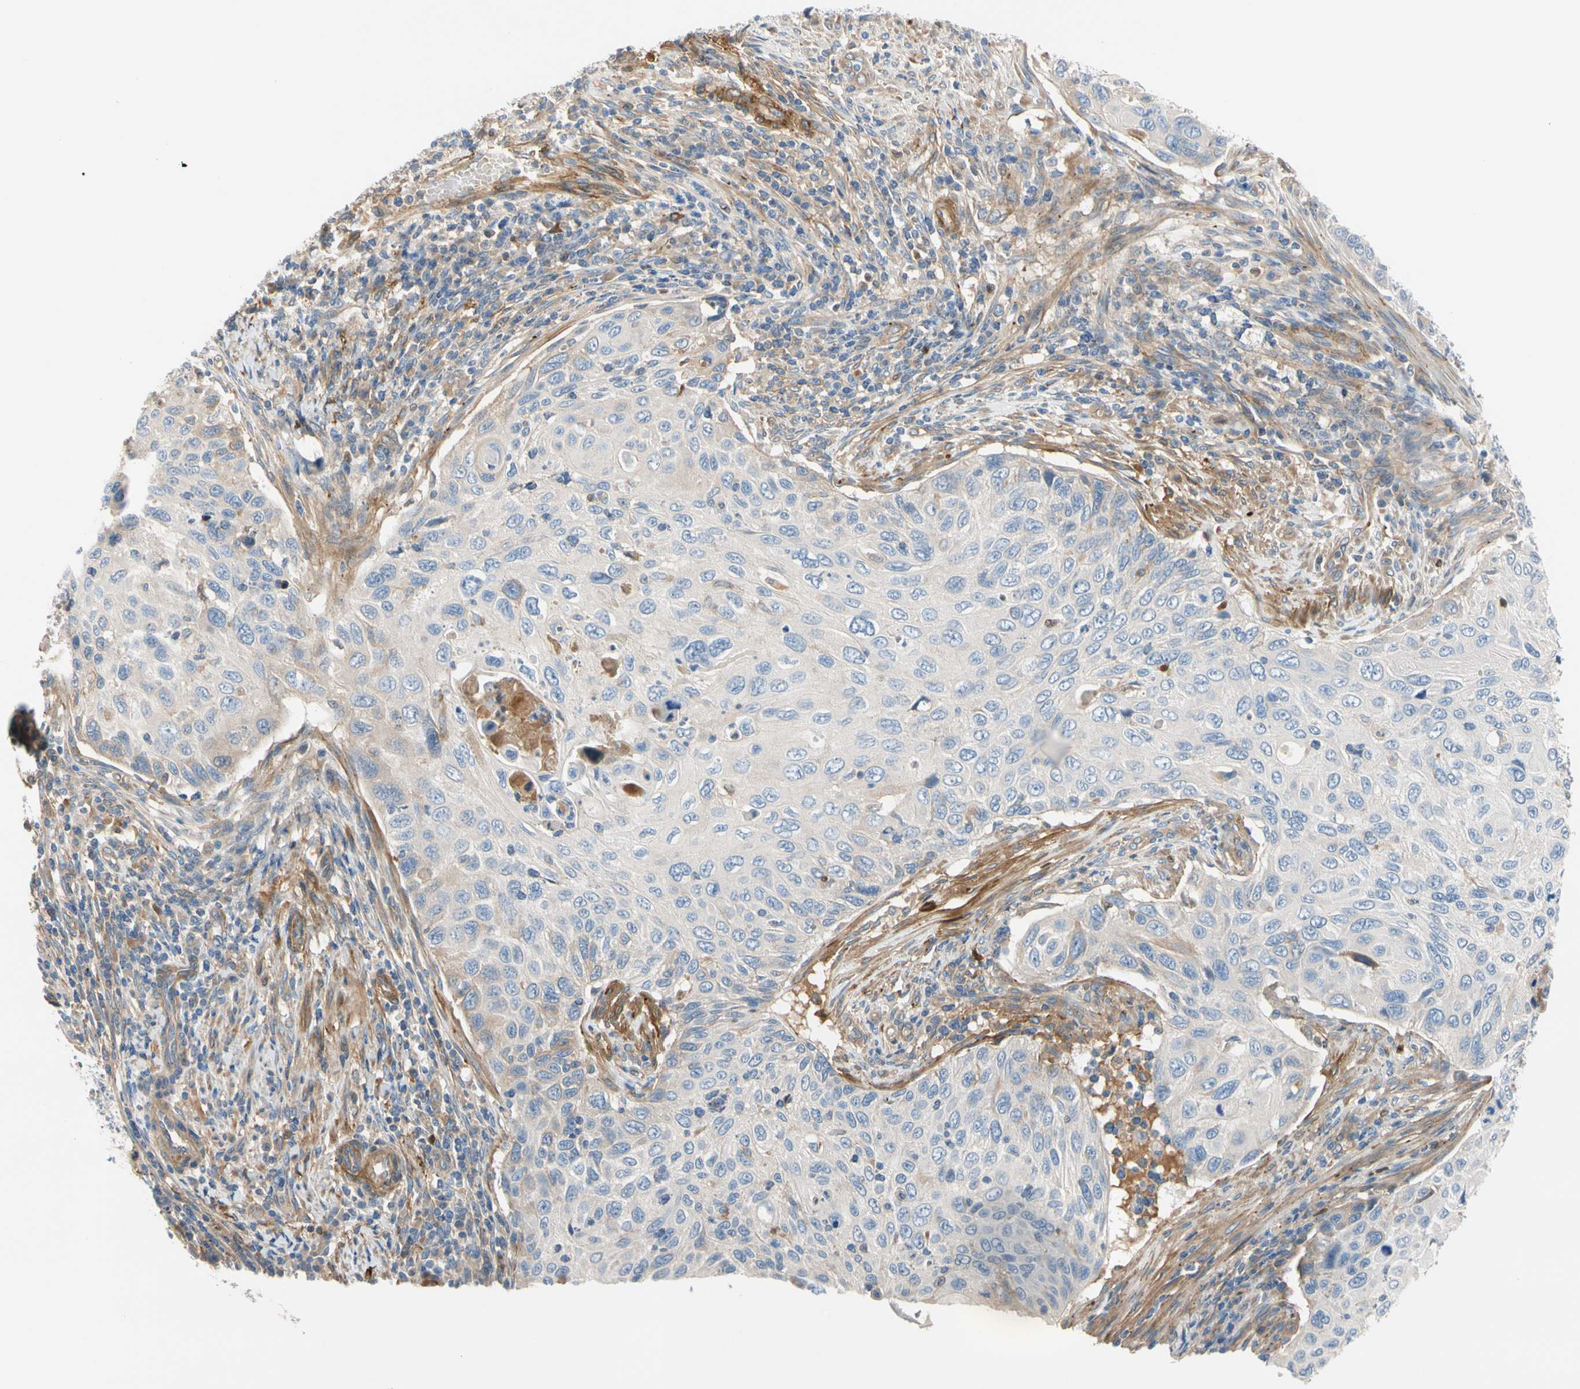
{"staining": {"intensity": "moderate", "quantity": "25%-75%", "location": "cytoplasmic/membranous"}, "tissue": "cervical cancer", "cell_type": "Tumor cells", "image_type": "cancer", "snomed": [{"axis": "morphology", "description": "Squamous cell carcinoma, NOS"}, {"axis": "topography", "description": "Cervix"}], "caption": "Protein staining exhibits moderate cytoplasmic/membranous staining in about 25%-75% of tumor cells in cervical squamous cell carcinoma.", "gene": "ENTREP3", "patient": {"sex": "female", "age": 70}}